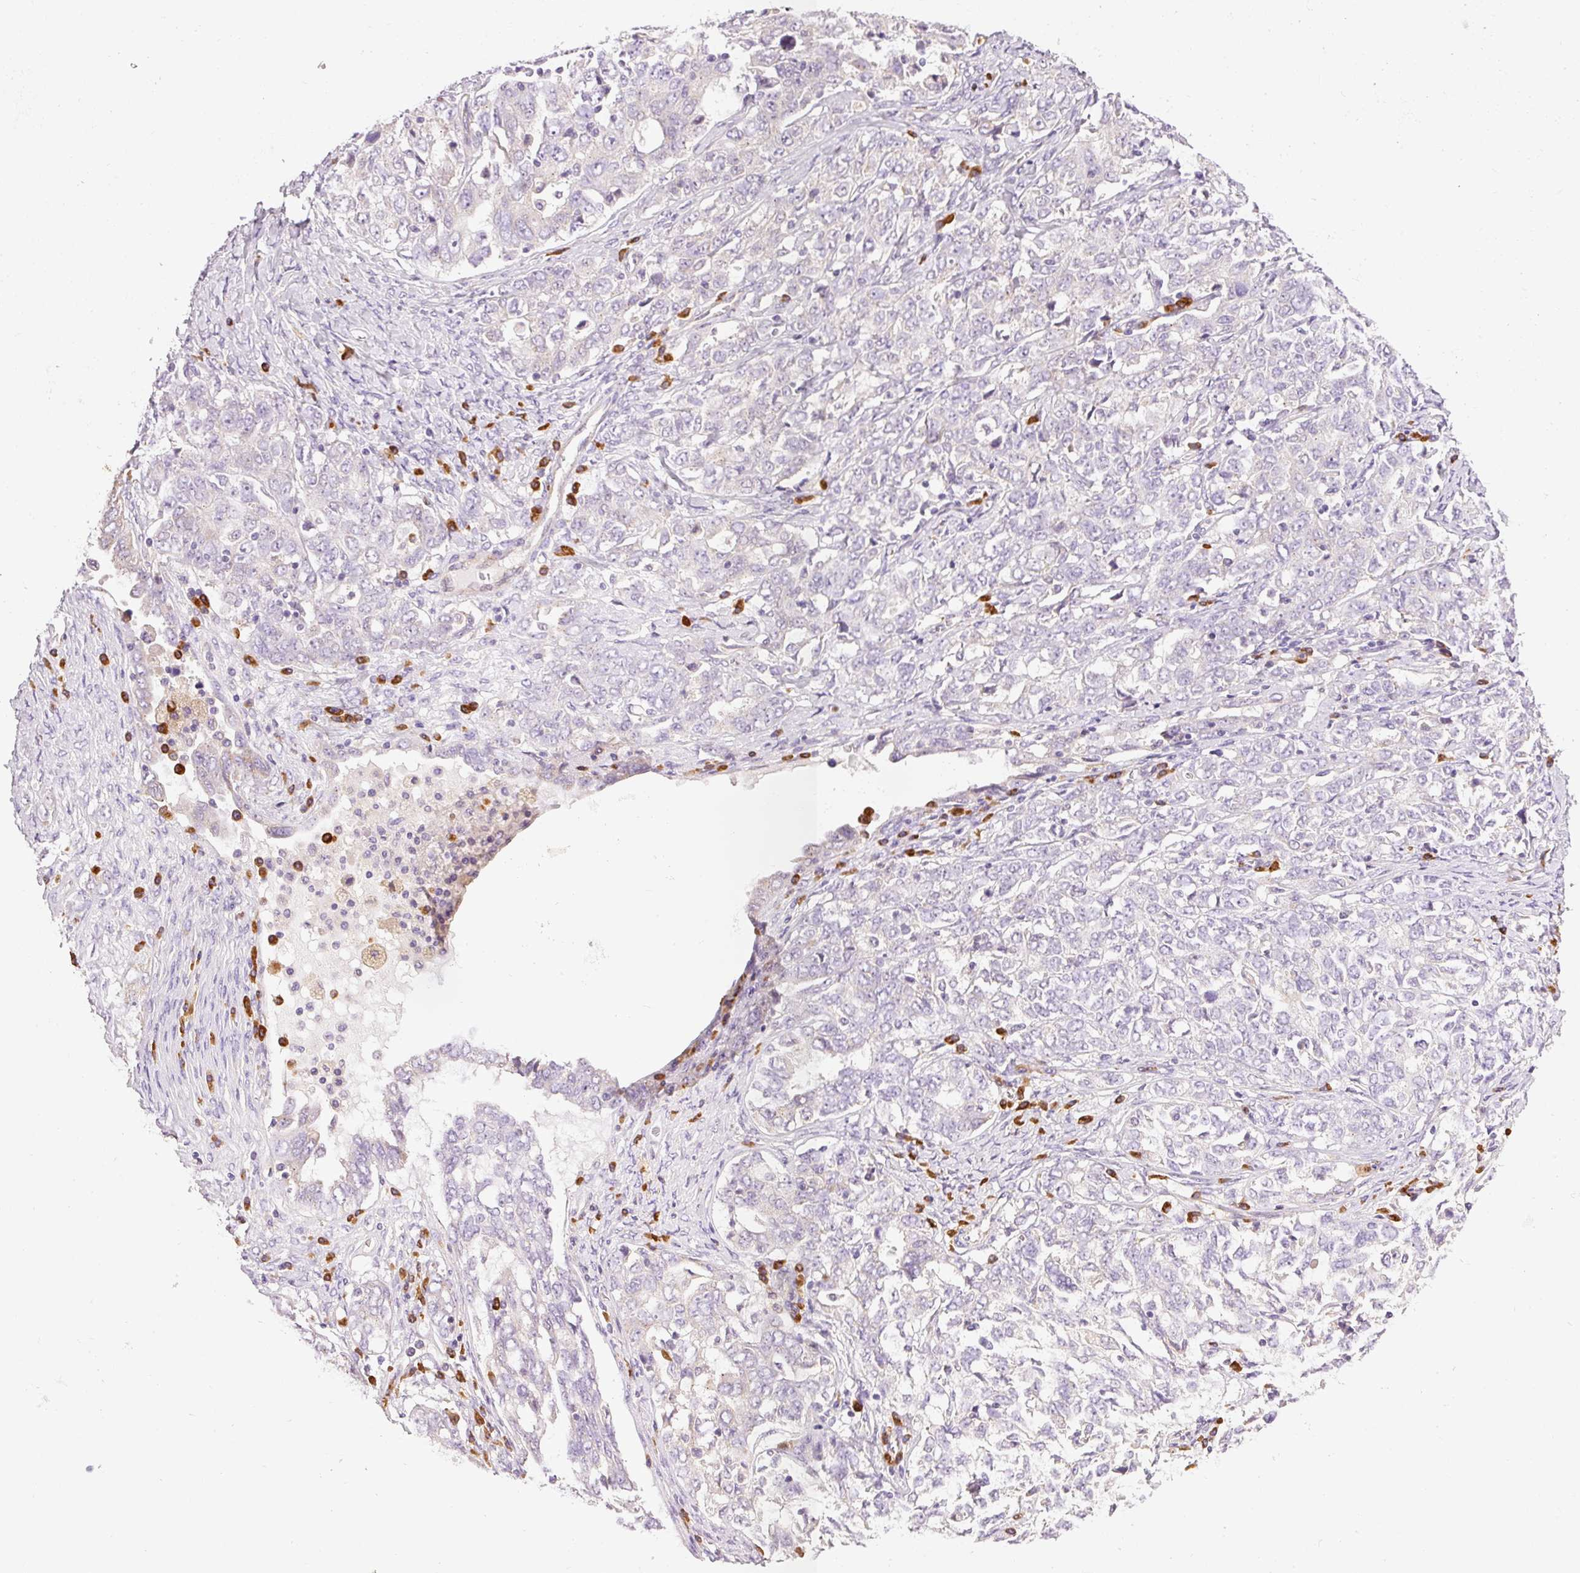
{"staining": {"intensity": "negative", "quantity": "none", "location": "none"}, "tissue": "ovarian cancer", "cell_type": "Tumor cells", "image_type": "cancer", "snomed": [{"axis": "morphology", "description": "Carcinoma, endometroid"}, {"axis": "topography", "description": "Ovary"}], "caption": "Tumor cells are negative for protein expression in human ovarian cancer.", "gene": "PNPLA5", "patient": {"sex": "female", "age": 62}}